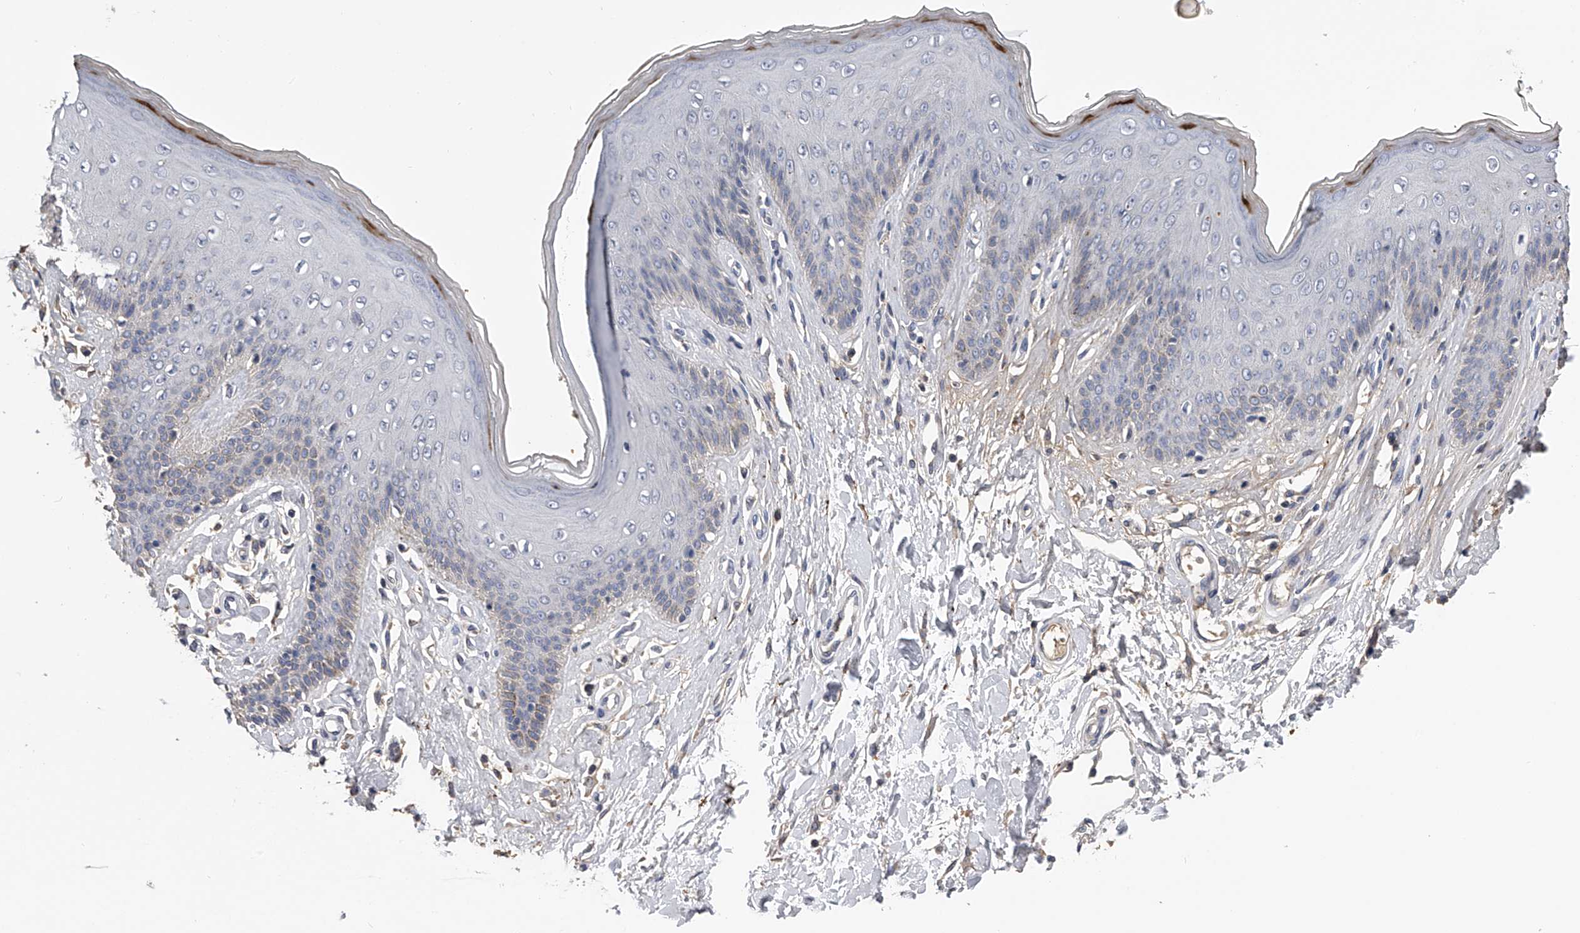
{"staining": {"intensity": "strong", "quantity": "<25%", "location": "cytoplasmic/membranous"}, "tissue": "skin", "cell_type": "Epidermal cells", "image_type": "normal", "snomed": [{"axis": "morphology", "description": "Normal tissue, NOS"}, {"axis": "morphology", "description": "Squamous cell carcinoma, NOS"}, {"axis": "topography", "description": "Vulva"}], "caption": "Normal skin was stained to show a protein in brown. There is medium levels of strong cytoplasmic/membranous expression in about <25% of epidermal cells. Nuclei are stained in blue.", "gene": "MDN1", "patient": {"sex": "female", "age": 85}}